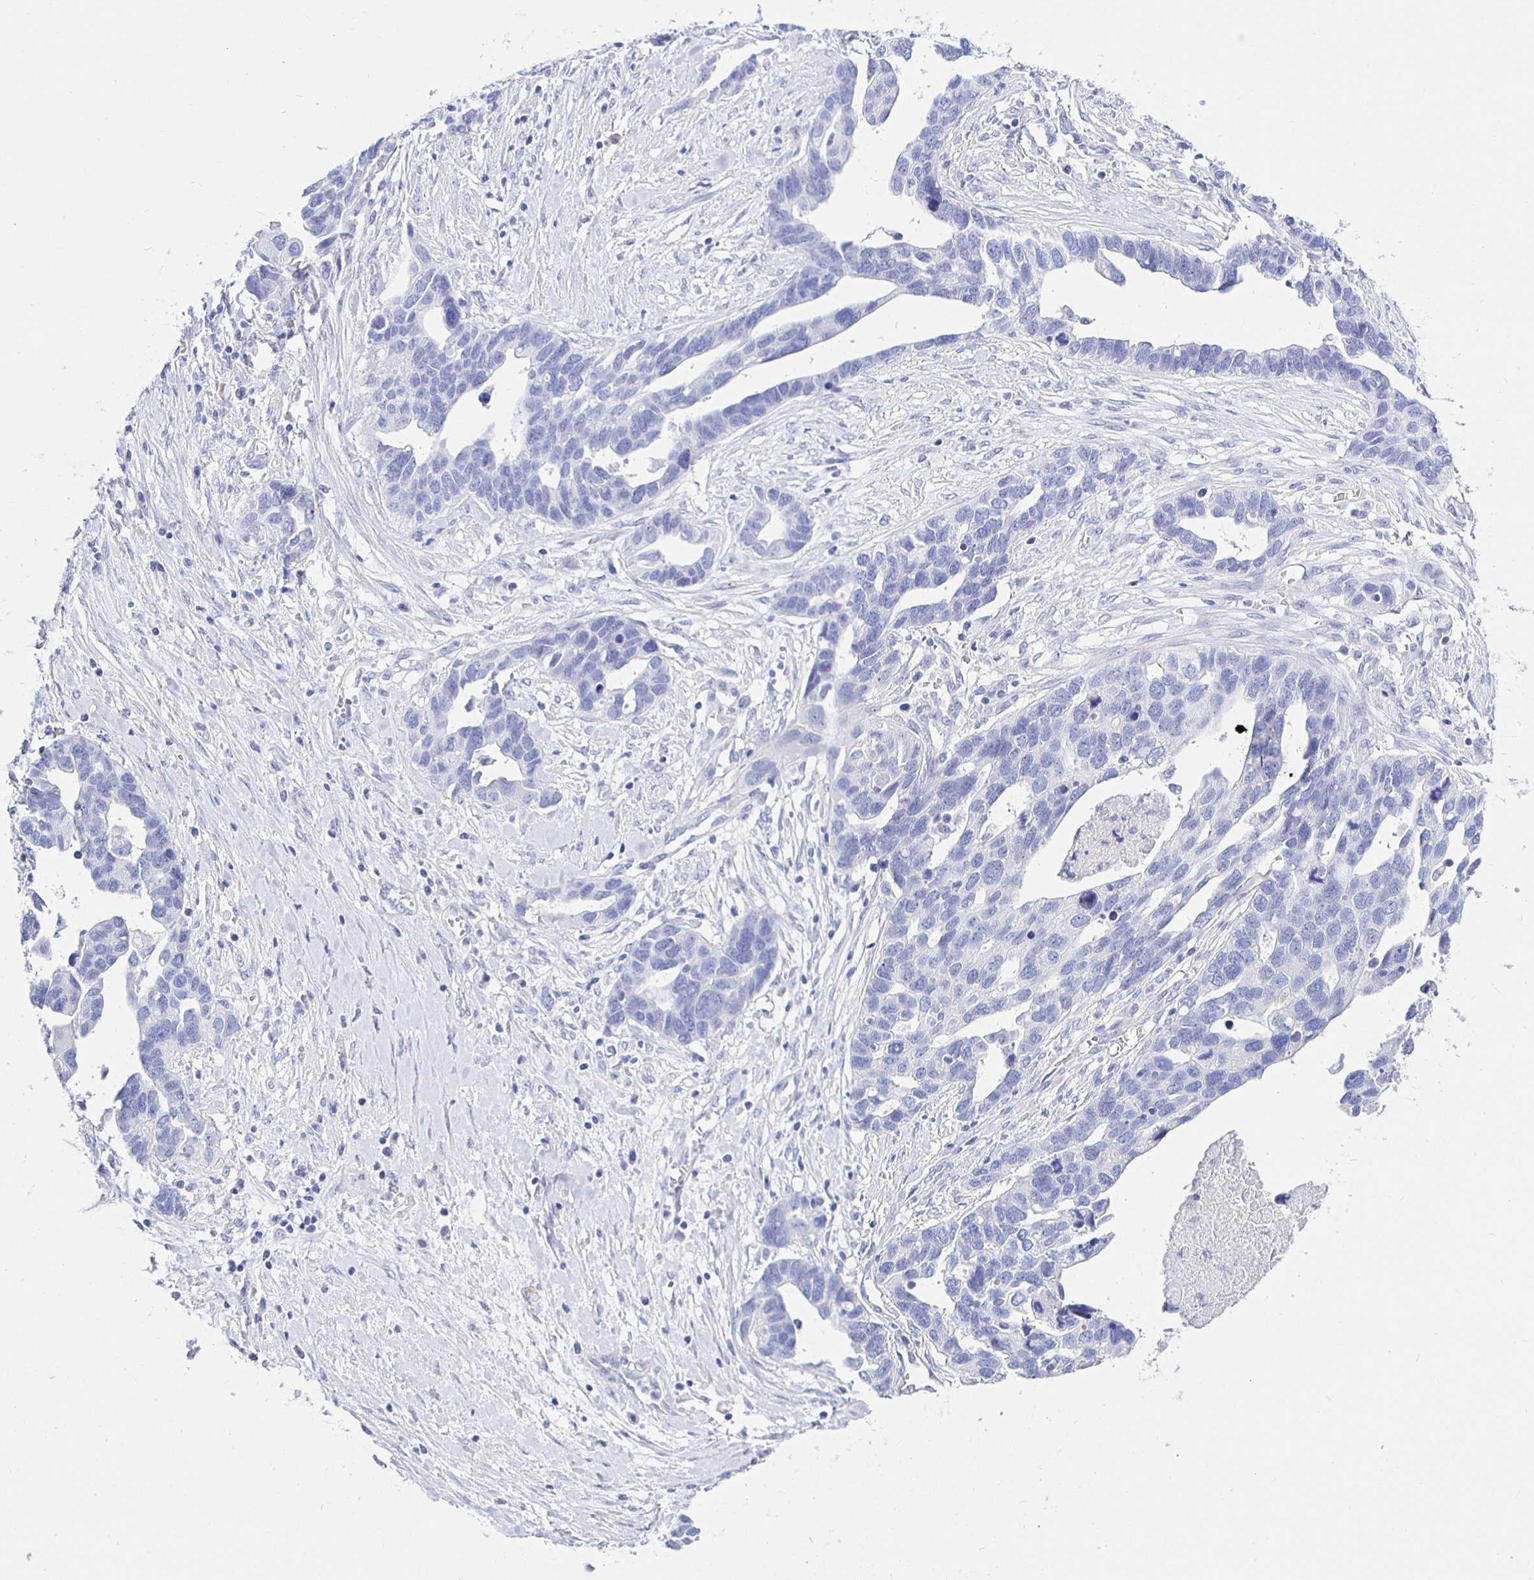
{"staining": {"intensity": "negative", "quantity": "none", "location": "none"}, "tissue": "ovarian cancer", "cell_type": "Tumor cells", "image_type": "cancer", "snomed": [{"axis": "morphology", "description": "Cystadenocarcinoma, serous, NOS"}, {"axis": "topography", "description": "Ovary"}], "caption": "Image shows no significant protein positivity in tumor cells of ovarian serous cystadenocarcinoma. The staining was performed using DAB to visualize the protein expression in brown, while the nuclei were stained in blue with hematoxylin (Magnification: 20x).", "gene": "UMOD", "patient": {"sex": "female", "age": 54}}